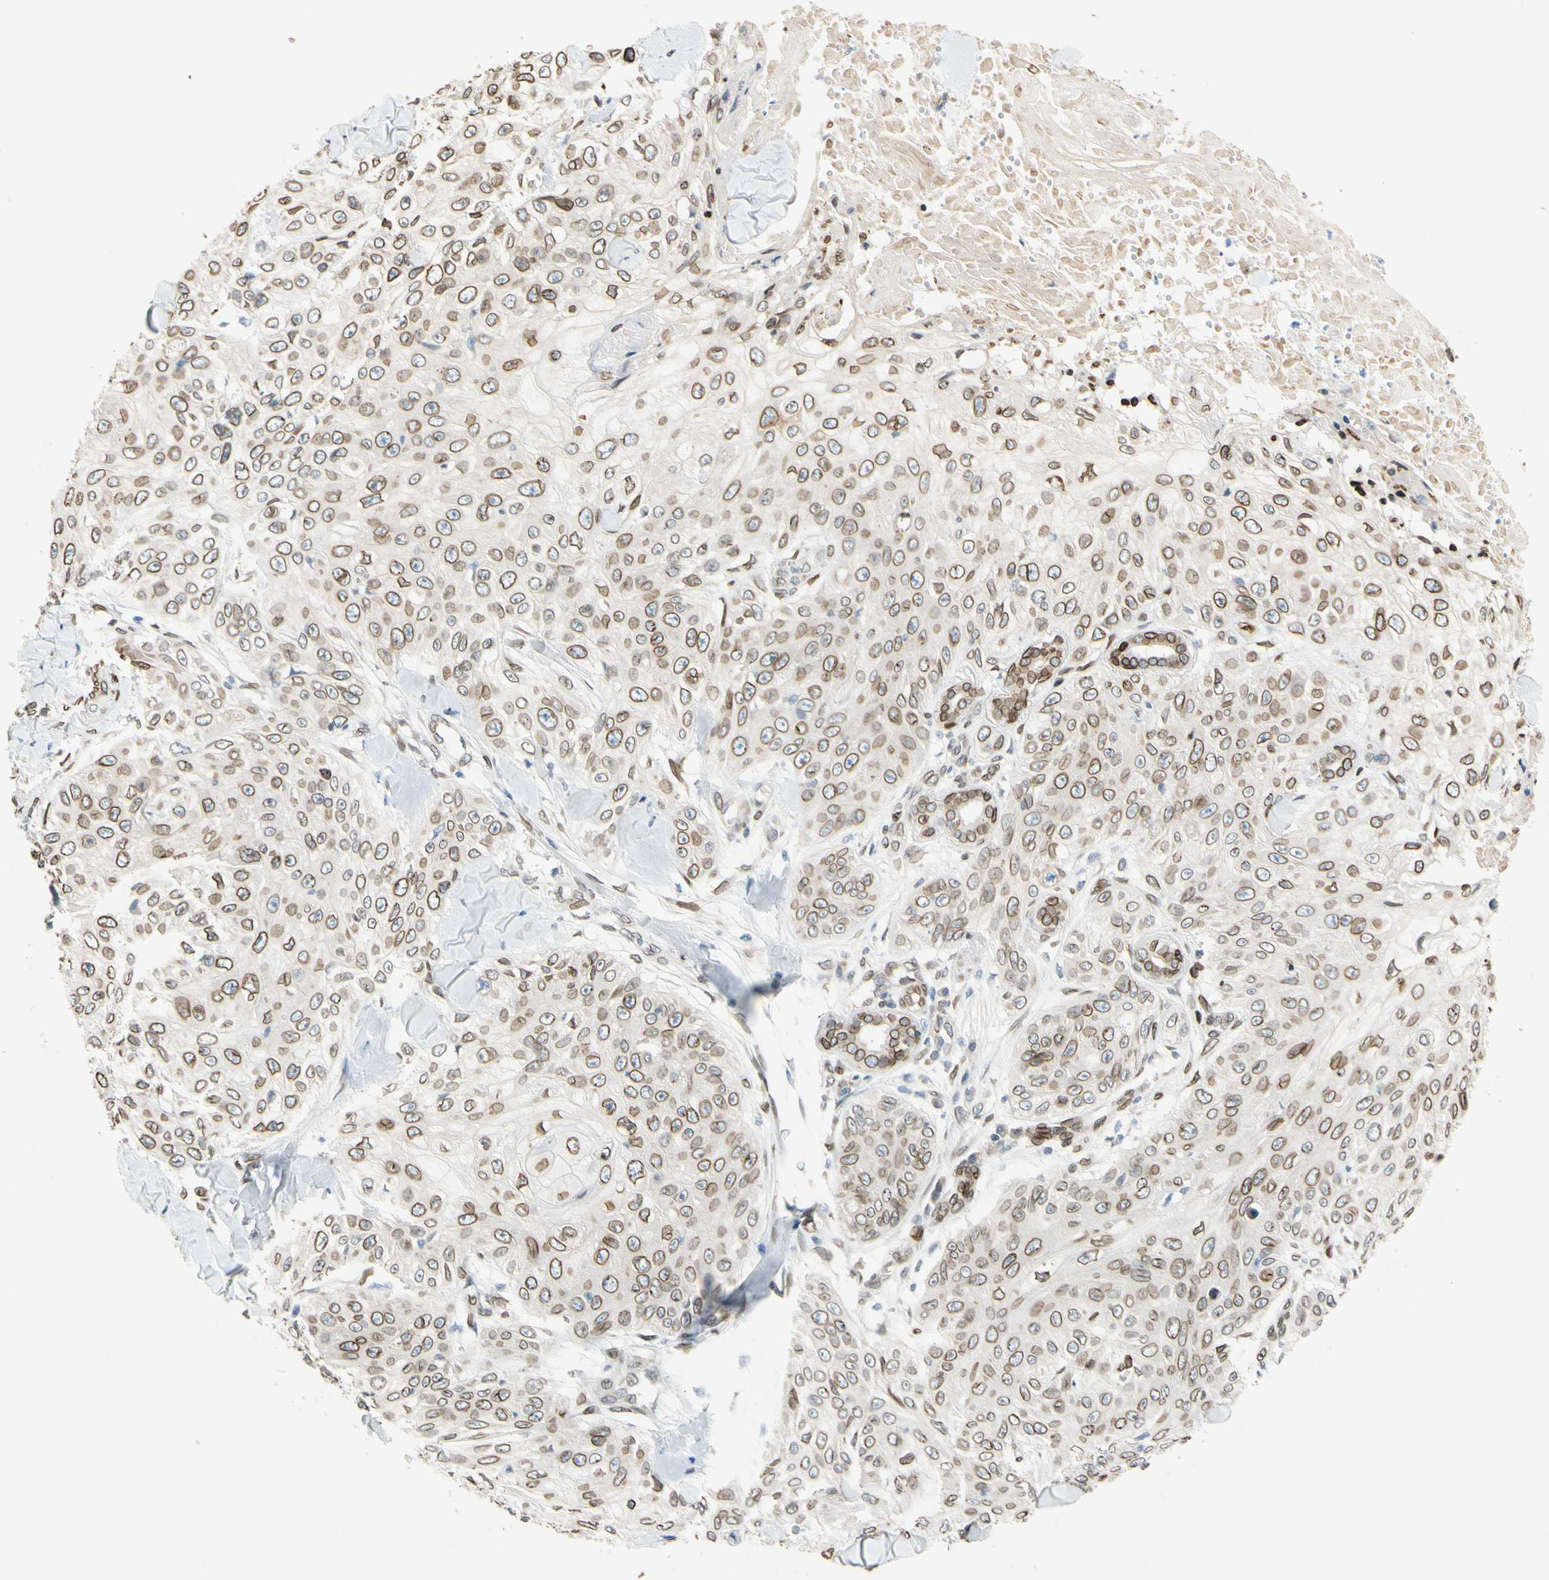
{"staining": {"intensity": "strong", "quantity": ">75%", "location": "cytoplasmic/membranous,nuclear"}, "tissue": "skin cancer", "cell_type": "Tumor cells", "image_type": "cancer", "snomed": [{"axis": "morphology", "description": "Squamous cell carcinoma, NOS"}, {"axis": "topography", "description": "Skin"}], "caption": "Skin cancer tissue reveals strong cytoplasmic/membranous and nuclear staining in about >75% of tumor cells, visualized by immunohistochemistry.", "gene": "SUN1", "patient": {"sex": "male", "age": 86}}